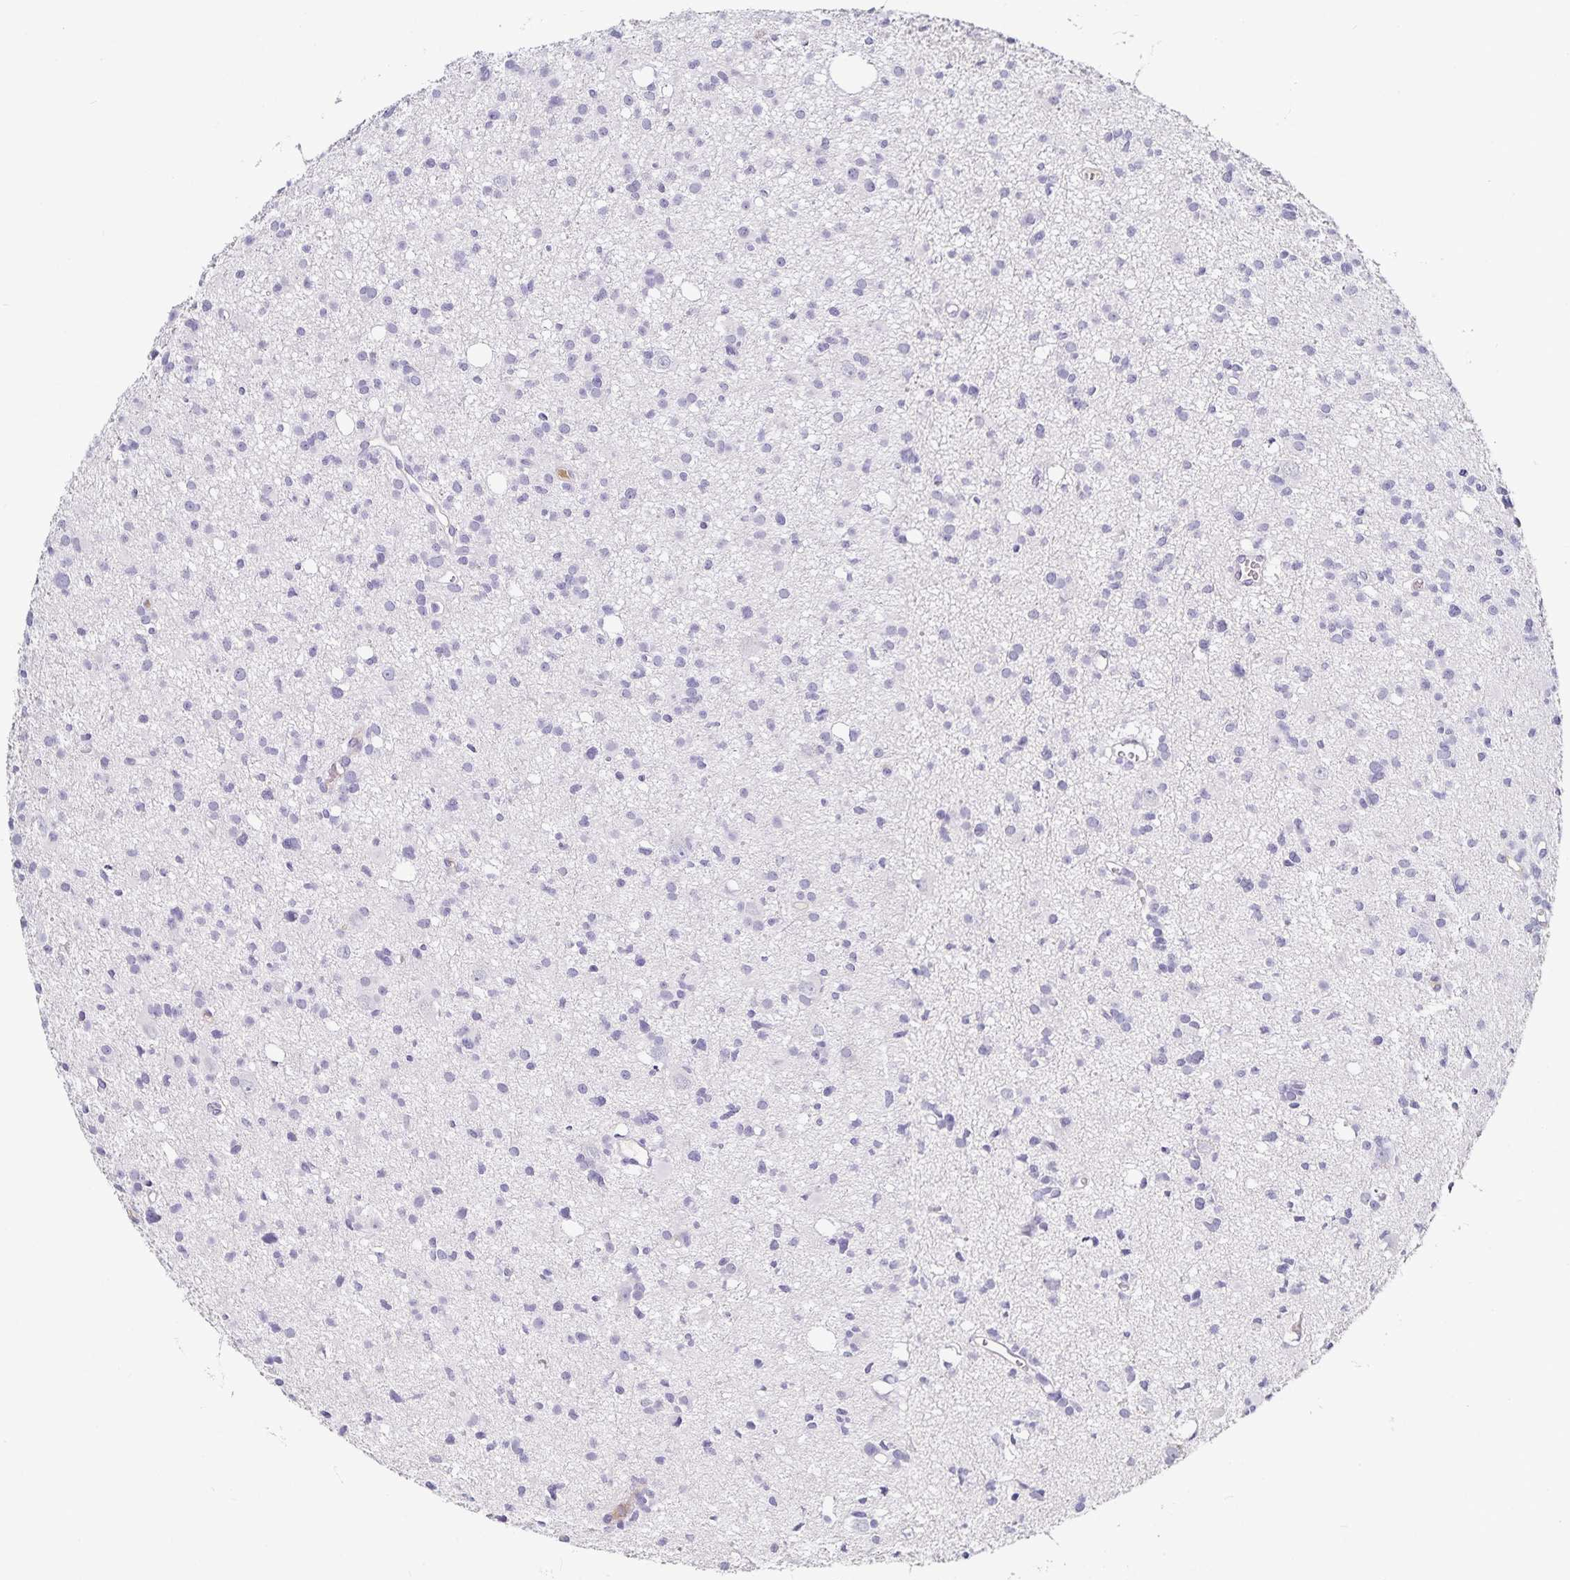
{"staining": {"intensity": "negative", "quantity": "none", "location": "none"}, "tissue": "glioma", "cell_type": "Tumor cells", "image_type": "cancer", "snomed": [{"axis": "morphology", "description": "Glioma, malignant, High grade"}, {"axis": "topography", "description": "Brain"}], "caption": "A histopathology image of malignant glioma (high-grade) stained for a protein demonstrates no brown staining in tumor cells.", "gene": "TTR", "patient": {"sex": "male", "age": 23}}